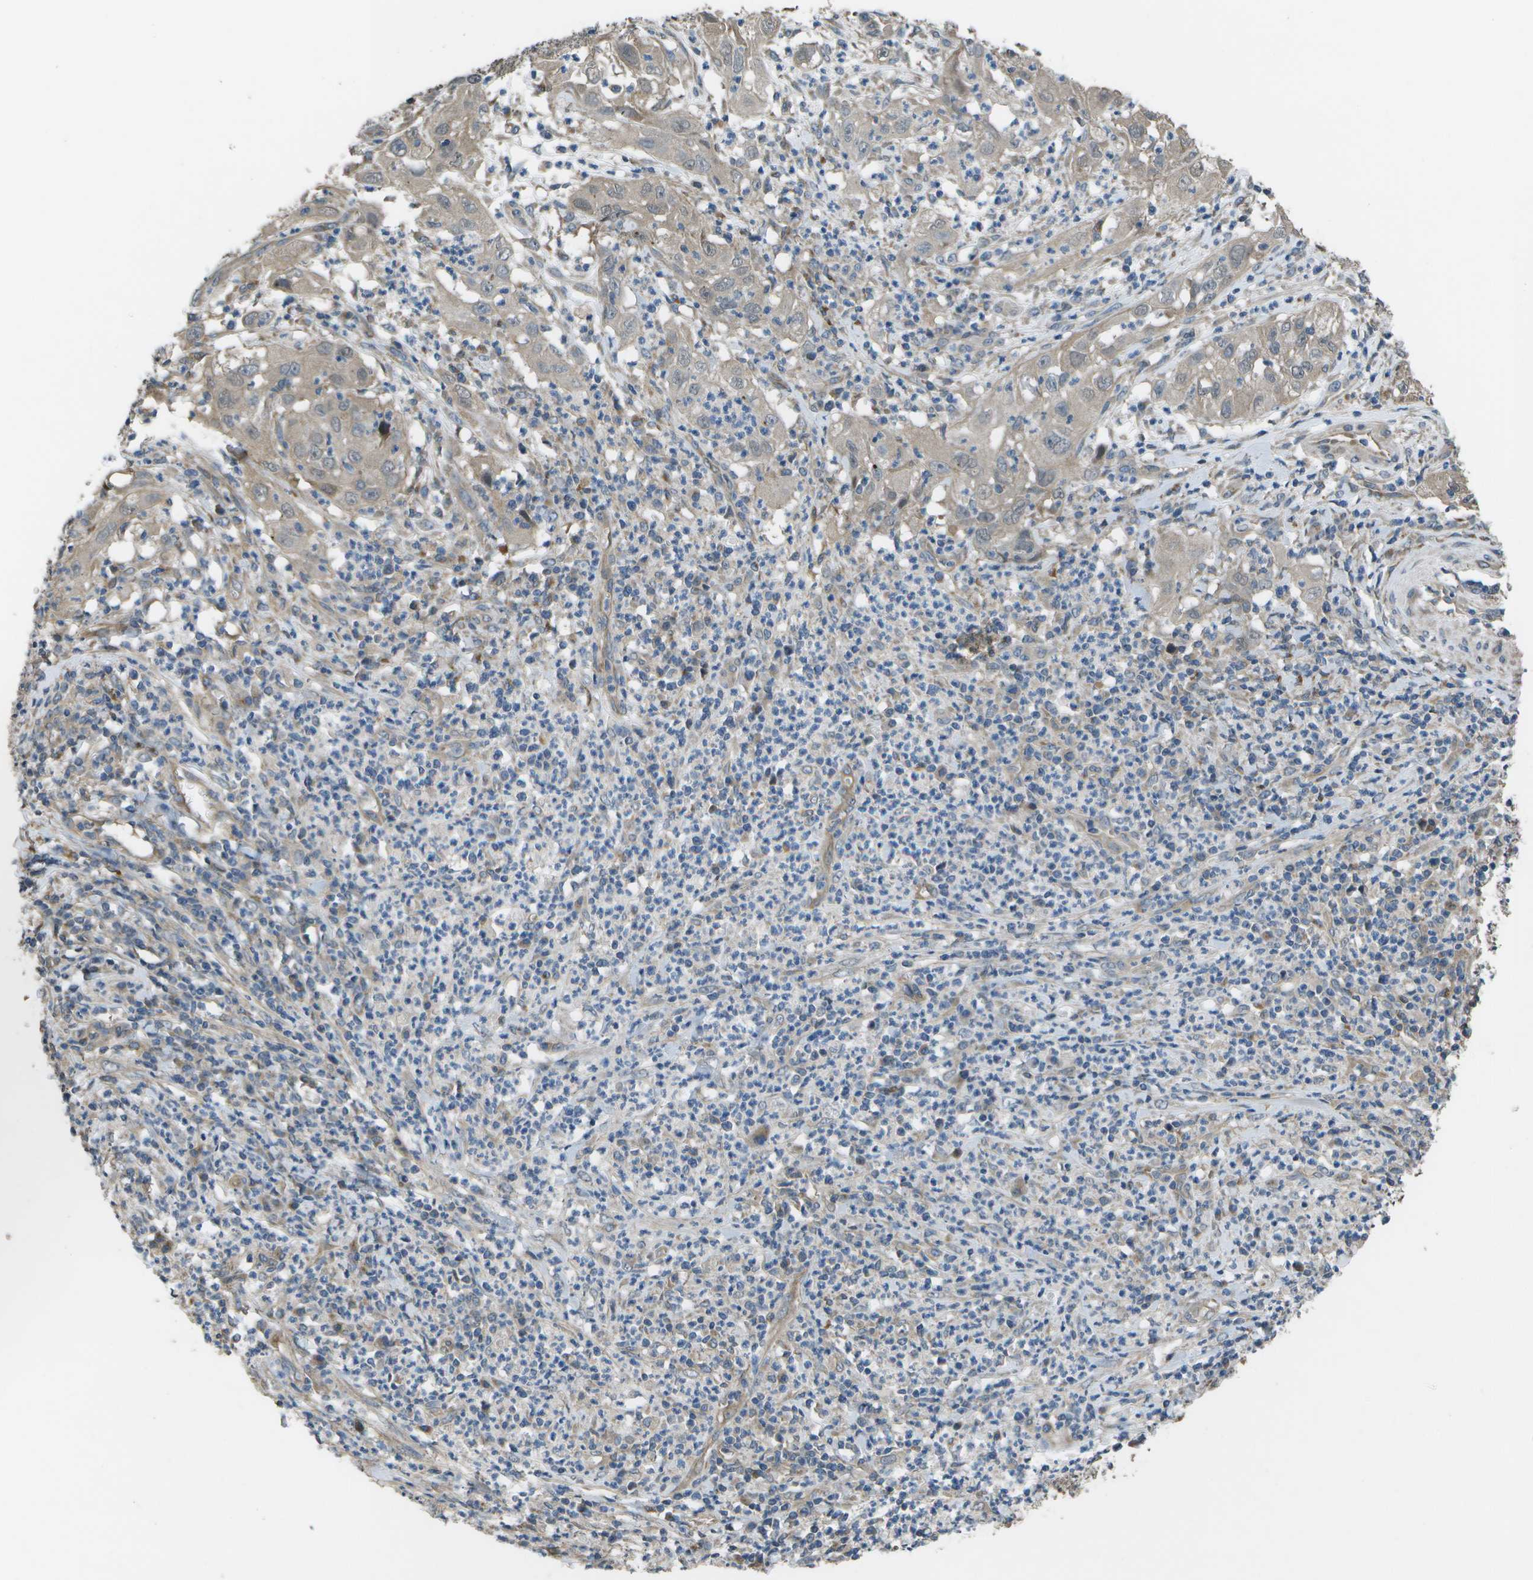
{"staining": {"intensity": "weak", "quantity": ">75%", "location": "cytoplasmic/membranous"}, "tissue": "cervical cancer", "cell_type": "Tumor cells", "image_type": "cancer", "snomed": [{"axis": "morphology", "description": "Squamous cell carcinoma, NOS"}, {"axis": "topography", "description": "Cervix"}], "caption": "This micrograph demonstrates squamous cell carcinoma (cervical) stained with immunohistochemistry to label a protein in brown. The cytoplasmic/membranous of tumor cells show weak positivity for the protein. Nuclei are counter-stained blue.", "gene": "CLNS1A", "patient": {"sex": "female", "age": 32}}